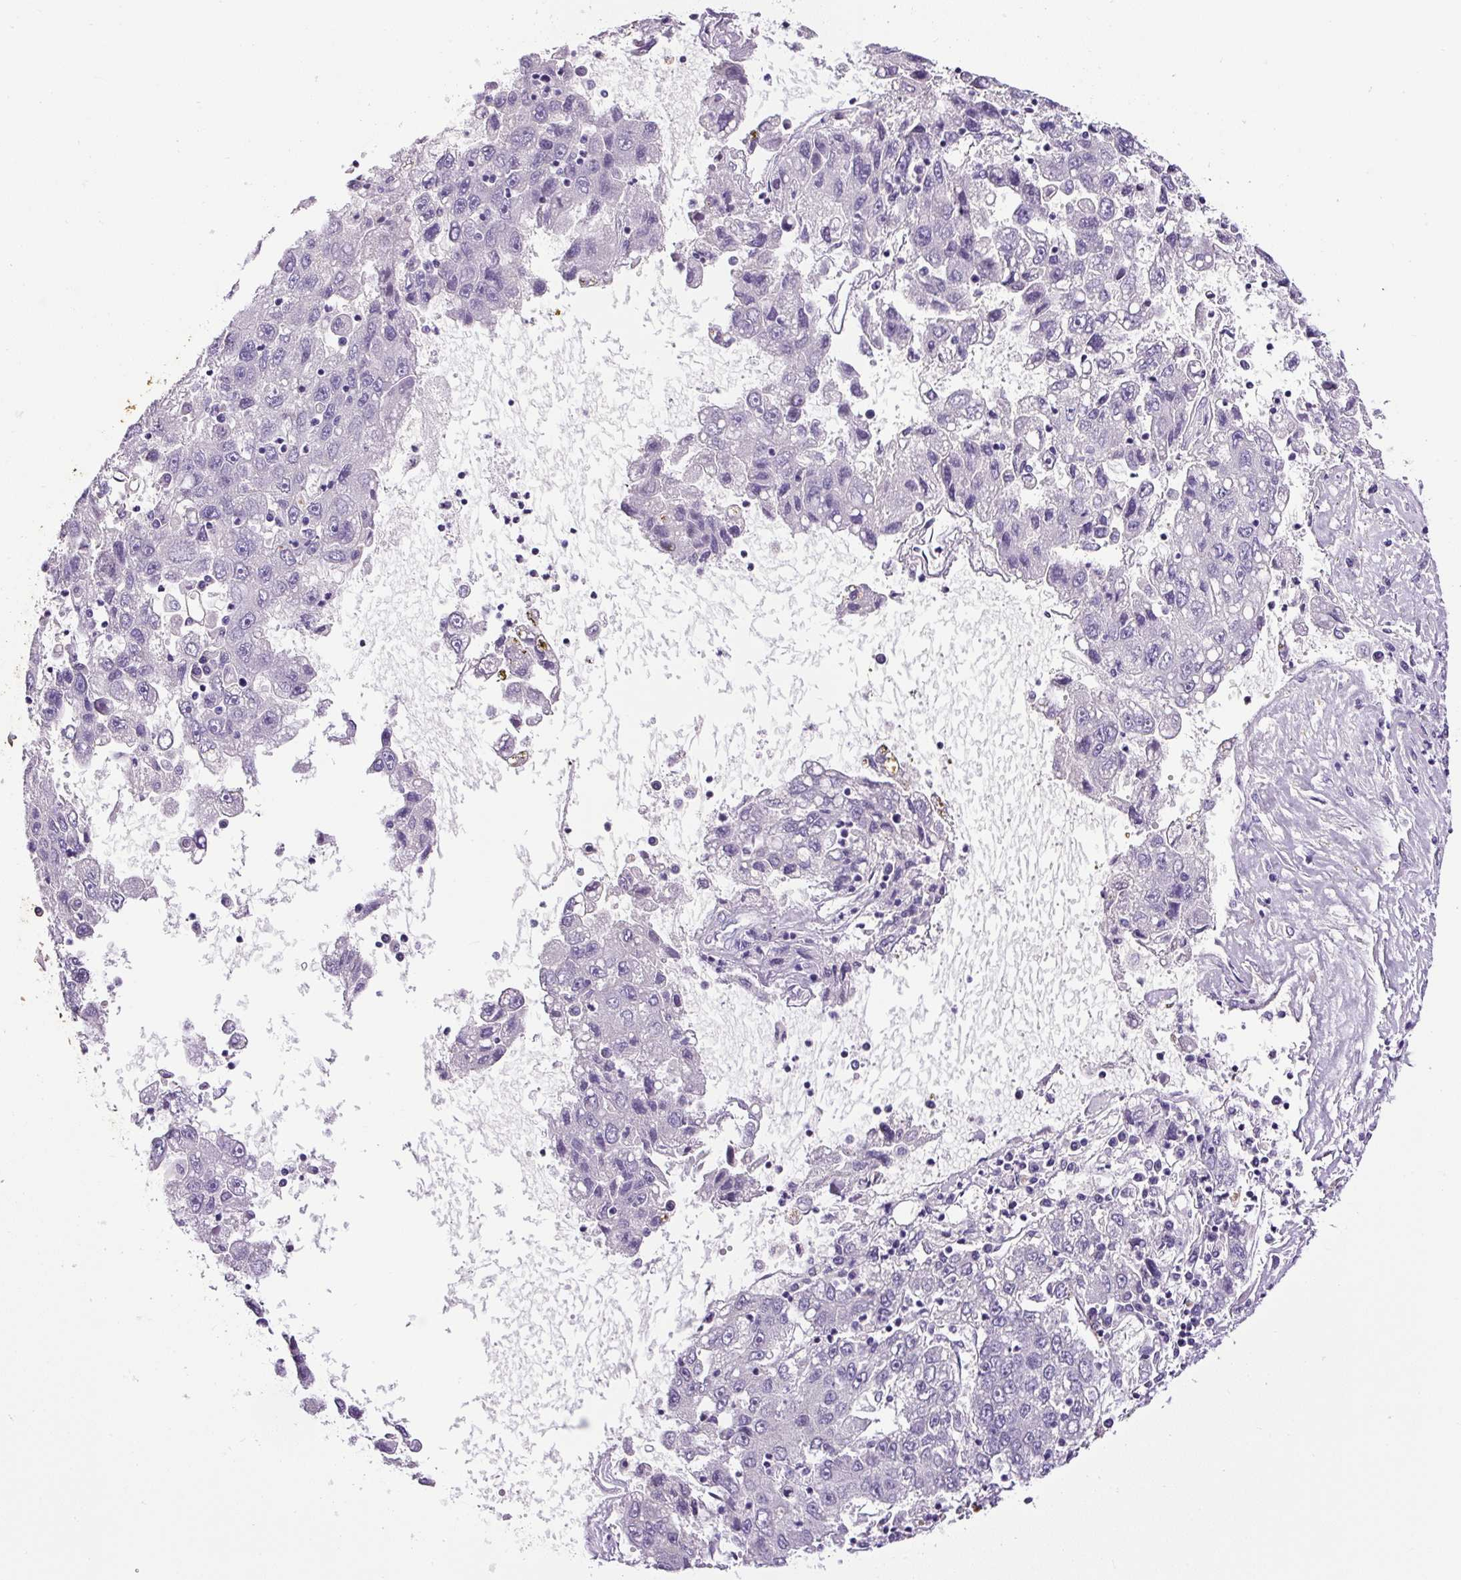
{"staining": {"intensity": "negative", "quantity": "none", "location": "none"}, "tissue": "liver cancer", "cell_type": "Tumor cells", "image_type": "cancer", "snomed": [{"axis": "morphology", "description": "Carcinoma, Hepatocellular, NOS"}, {"axis": "topography", "description": "Liver"}], "caption": "This is an IHC histopathology image of human liver cancer. There is no expression in tumor cells.", "gene": "SP8", "patient": {"sex": "male", "age": 49}}